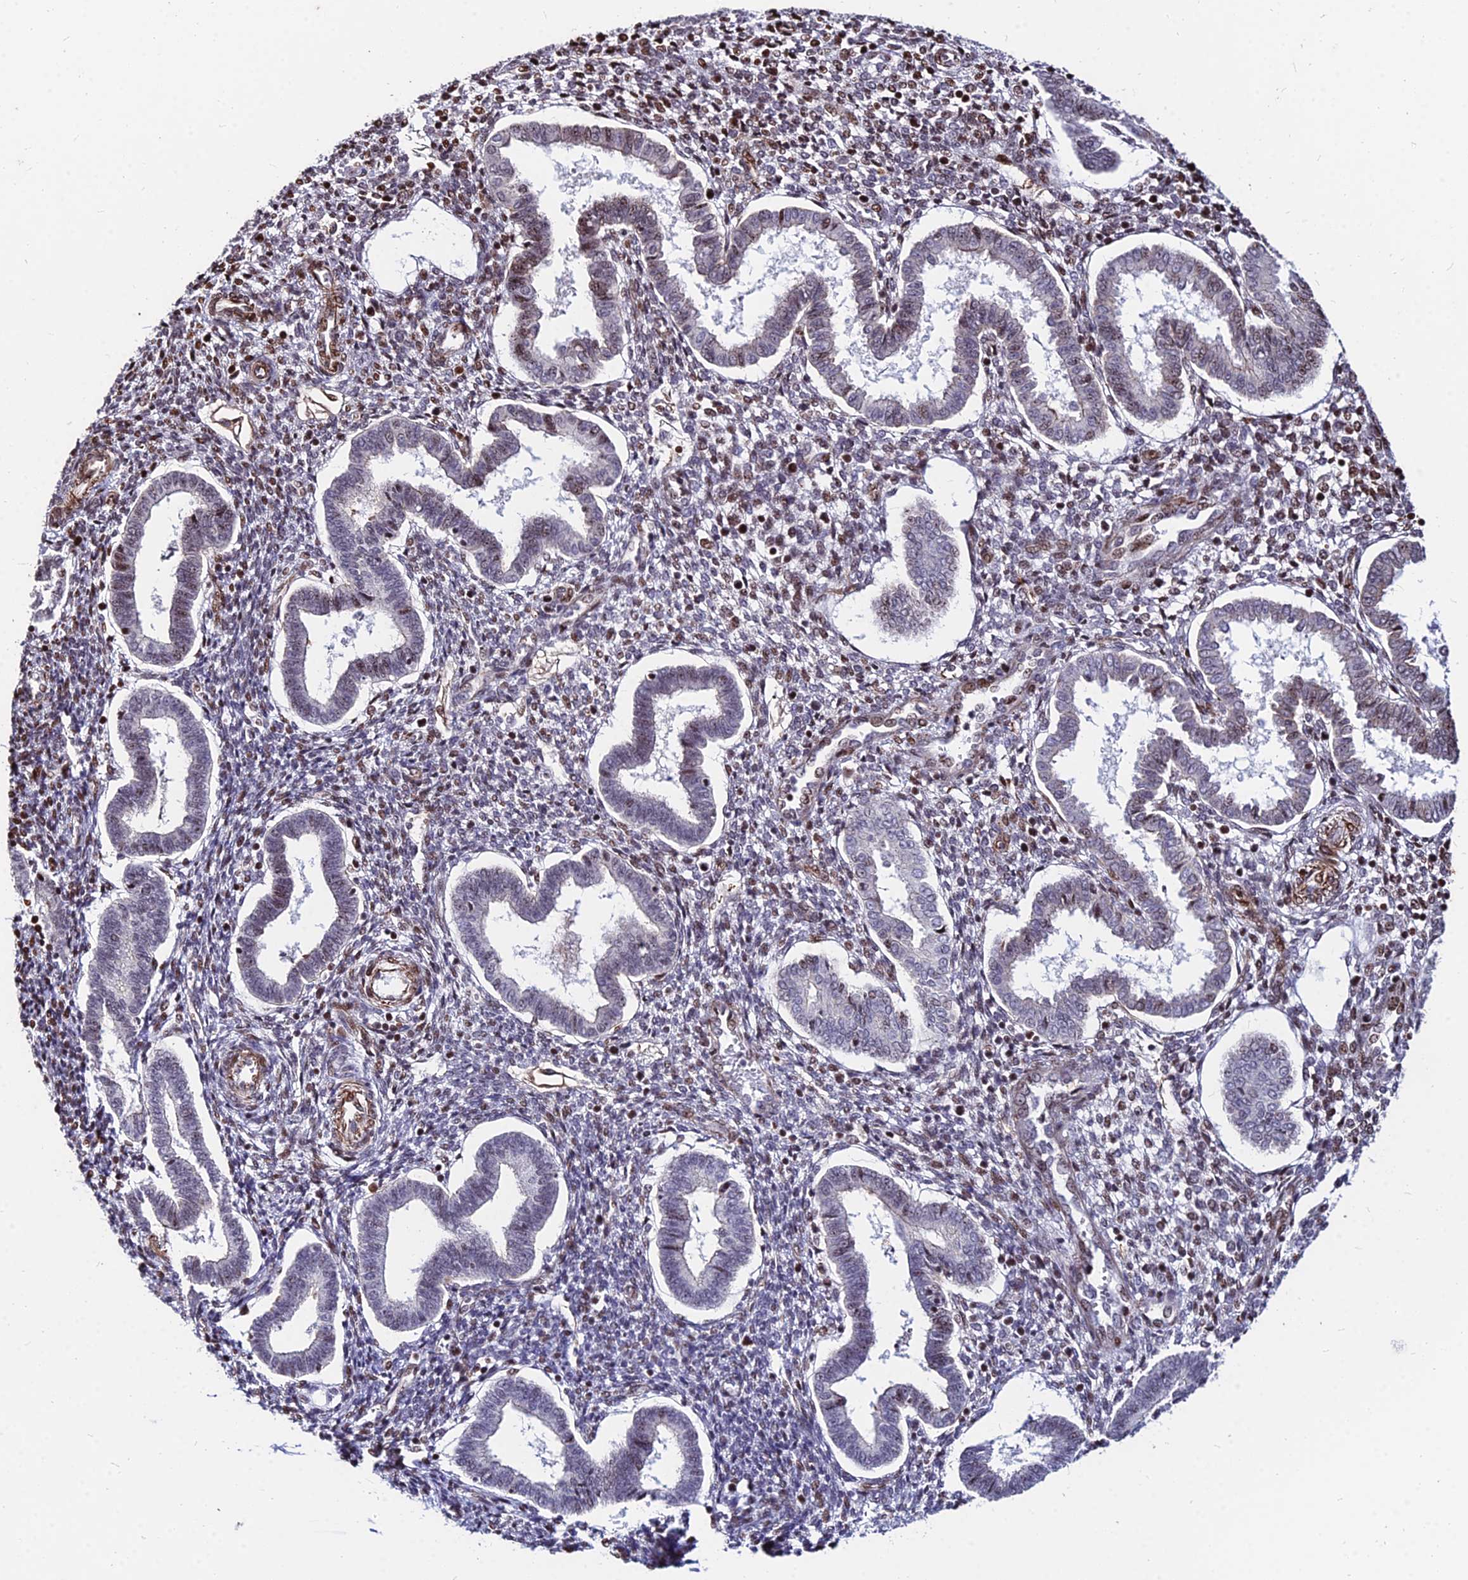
{"staining": {"intensity": "moderate", "quantity": "25%-75%", "location": "nuclear"}, "tissue": "endometrium", "cell_type": "Cells in endometrial stroma", "image_type": "normal", "snomed": [{"axis": "morphology", "description": "Normal tissue, NOS"}, {"axis": "topography", "description": "Endometrium"}], "caption": "Brown immunohistochemical staining in normal human endometrium demonstrates moderate nuclear staining in about 25%-75% of cells in endometrial stroma.", "gene": "NYAP2", "patient": {"sex": "female", "age": 24}}